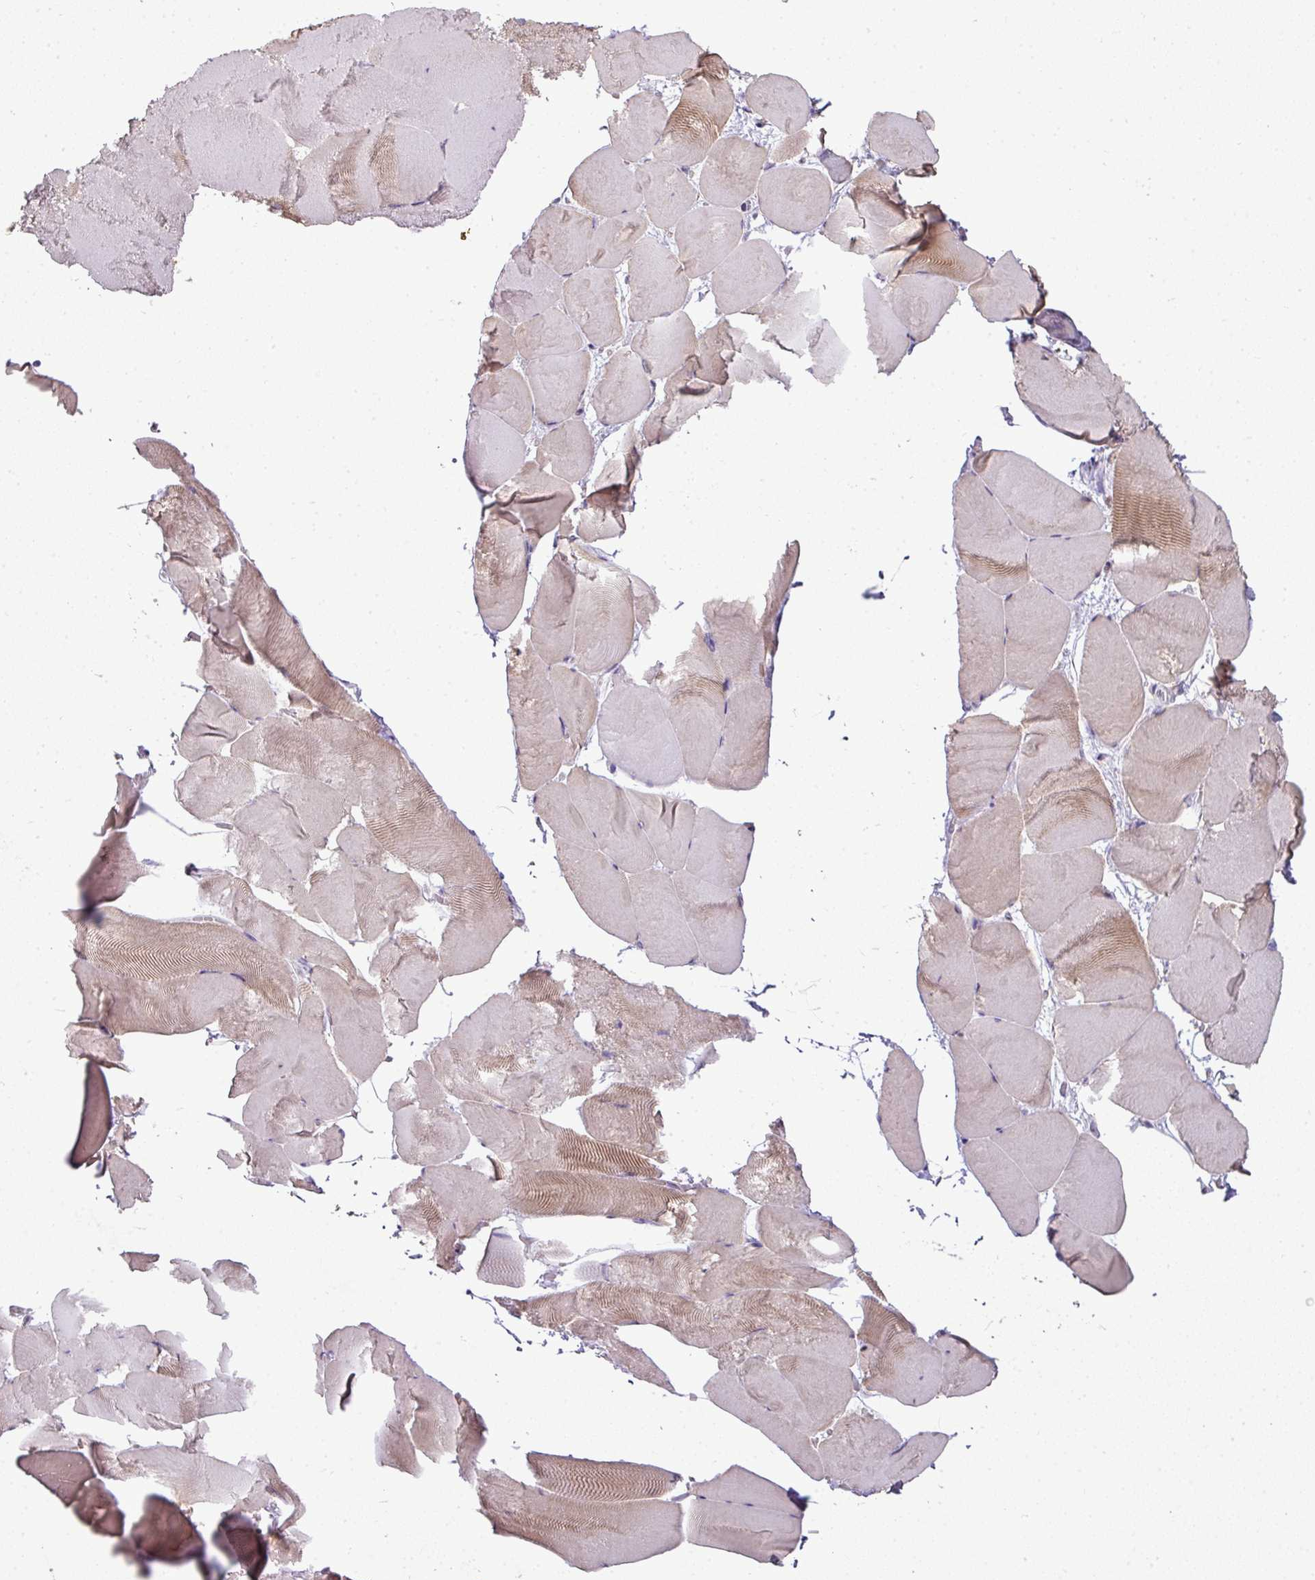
{"staining": {"intensity": "moderate", "quantity": "<25%", "location": "cytoplasmic/membranous"}, "tissue": "skeletal muscle", "cell_type": "Myocytes", "image_type": "normal", "snomed": [{"axis": "morphology", "description": "Normal tissue, NOS"}, {"axis": "topography", "description": "Skeletal muscle"}], "caption": "A brown stain shows moderate cytoplasmic/membranous expression of a protein in myocytes of unremarkable human skeletal muscle.", "gene": "LY9", "patient": {"sex": "female", "age": 64}}